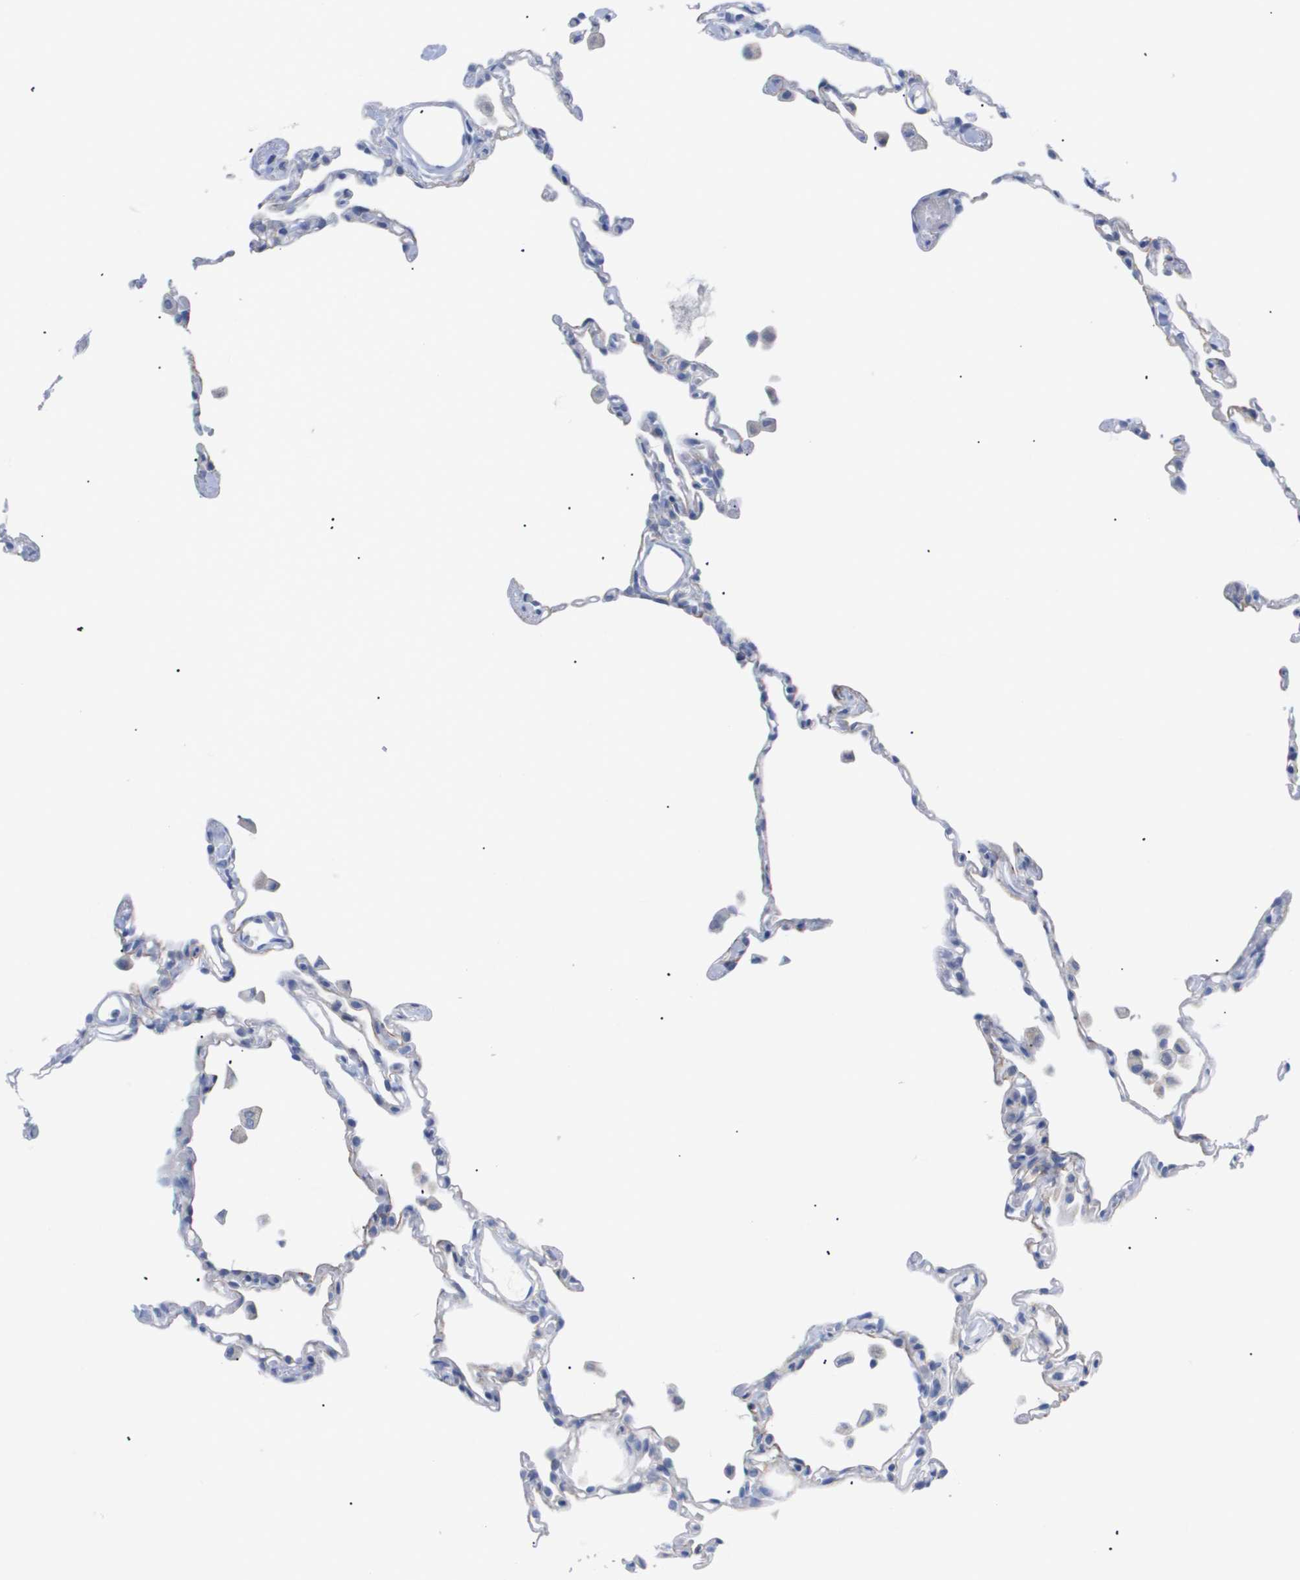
{"staining": {"intensity": "negative", "quantity": "none", "location": "none"}, "tissue": "lung", "cell_type": "Alveolar cells", "image_type": "normal", "snomed": [{"axis": "morphology", "description": "Normal tissue, NOS"}, {"axis": "topography", "description": "Lung"}], "caption": "The histopathology image reveals no staining of alveolar cells in benign lung.", "gene": "CAV3", "patient": {"sex": "female", "age": 49}}